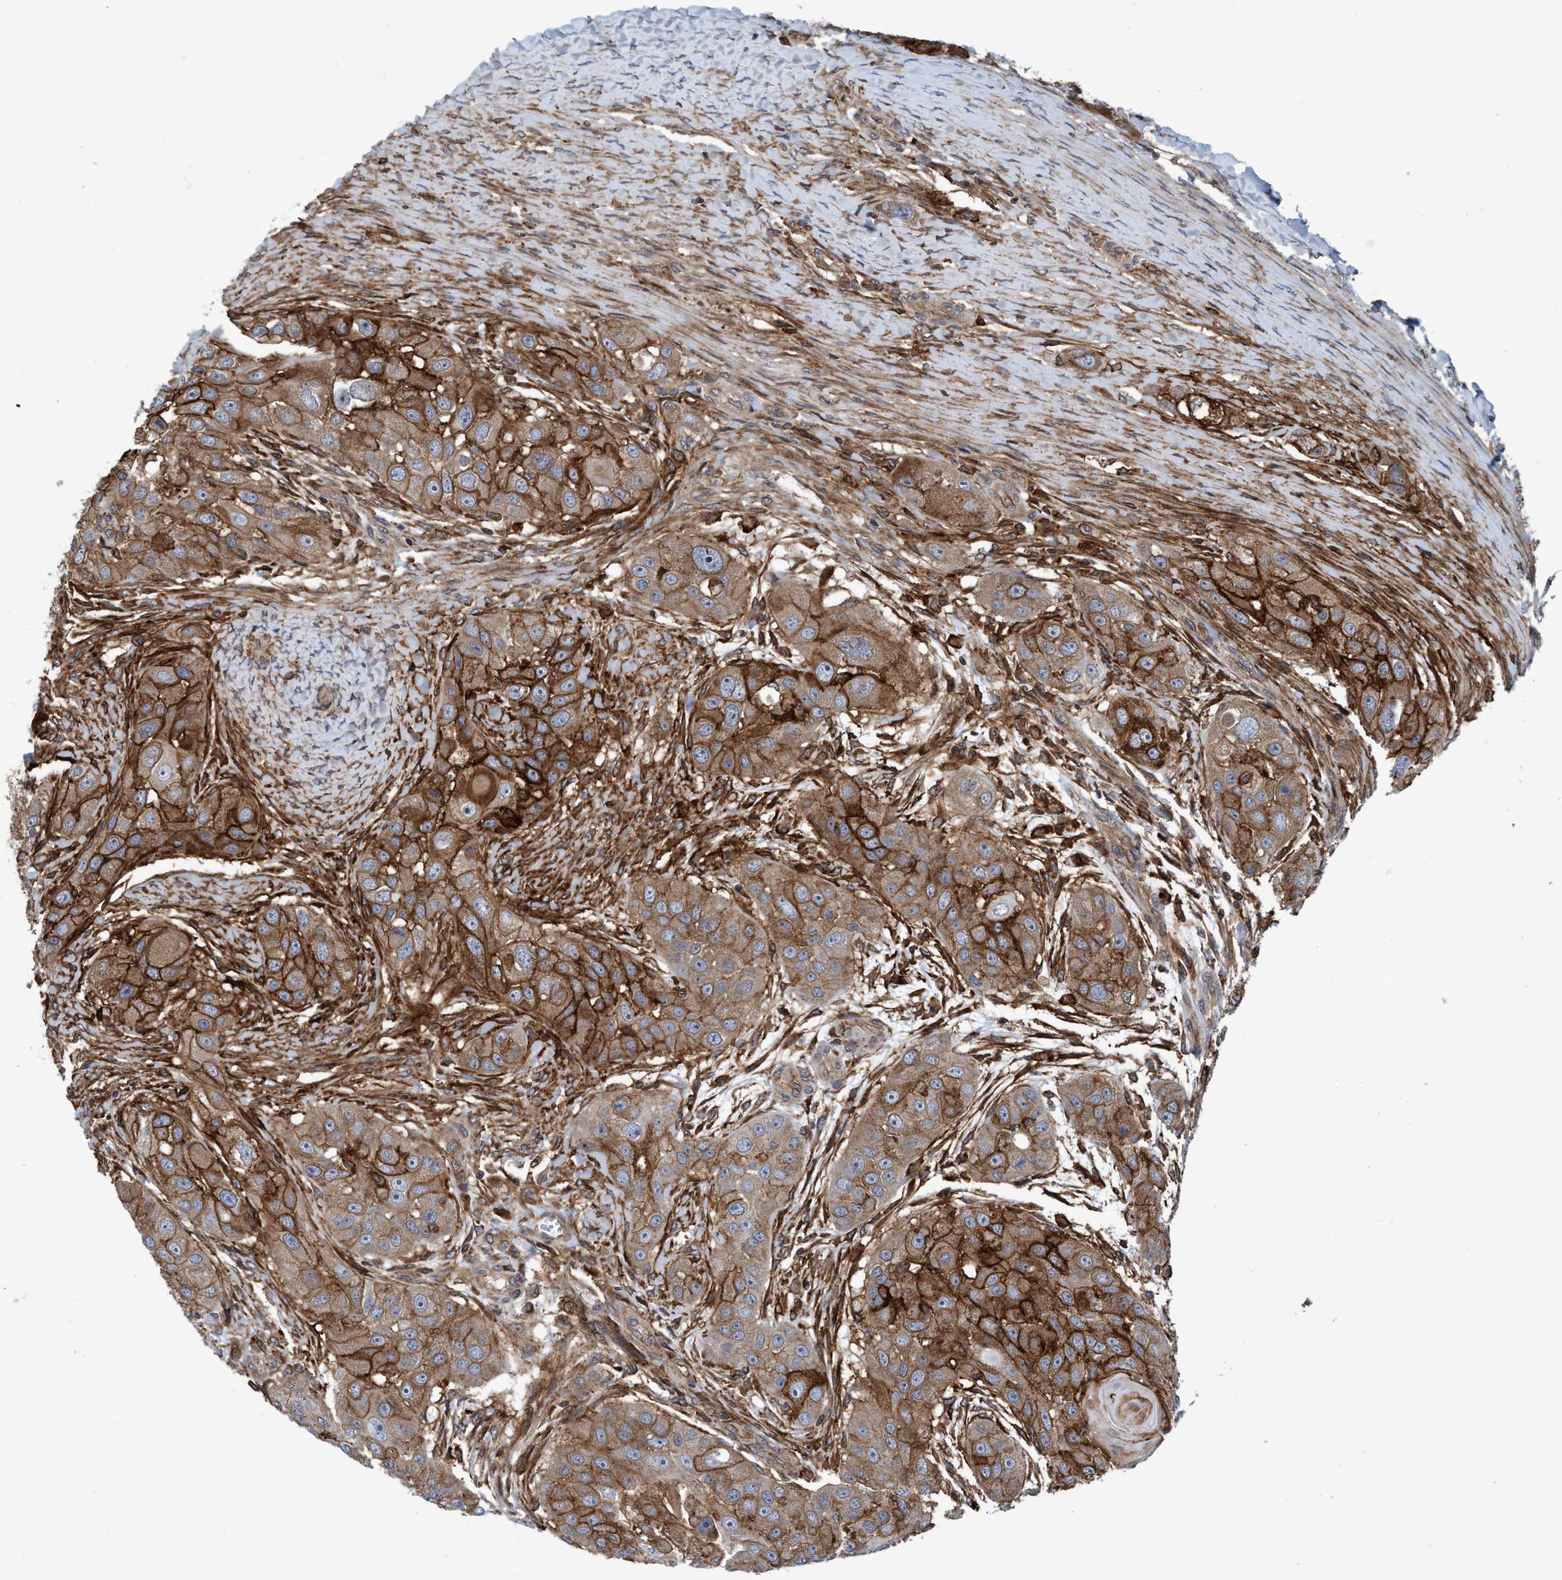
{"staining": {"intensity": "moderate", "quantity": ">75%", "location": "cytoplasmic/membranous"}, "tissue": "head and neck cancer", "cell_type": "Tumor cells", "image_type": "cancer", "snomed": [{"axis": "morphology", "description": "Normal tissue, NOS"}, {"axis": "morphology", "description": "Squamous cell carcinoma, NOS"}, {"axis": "topography", "description": "Skeletal muscle"}, {"axis": "topography", "description": "Head-Neck"}], "caption": "IHC photomicrograph of neoplastic tissue: human head and neck squamous cell carcinoma stained using immunohistochemistry (IHC) exhibits medium levels of moderate protein expression localized specifically in the cytoplasmic/membranous of tumor cells, appearing as a cytoplasmic/membranous brown color.", "gene": "SLC16A3", "patient": {"sex": "male", "age": 51}}